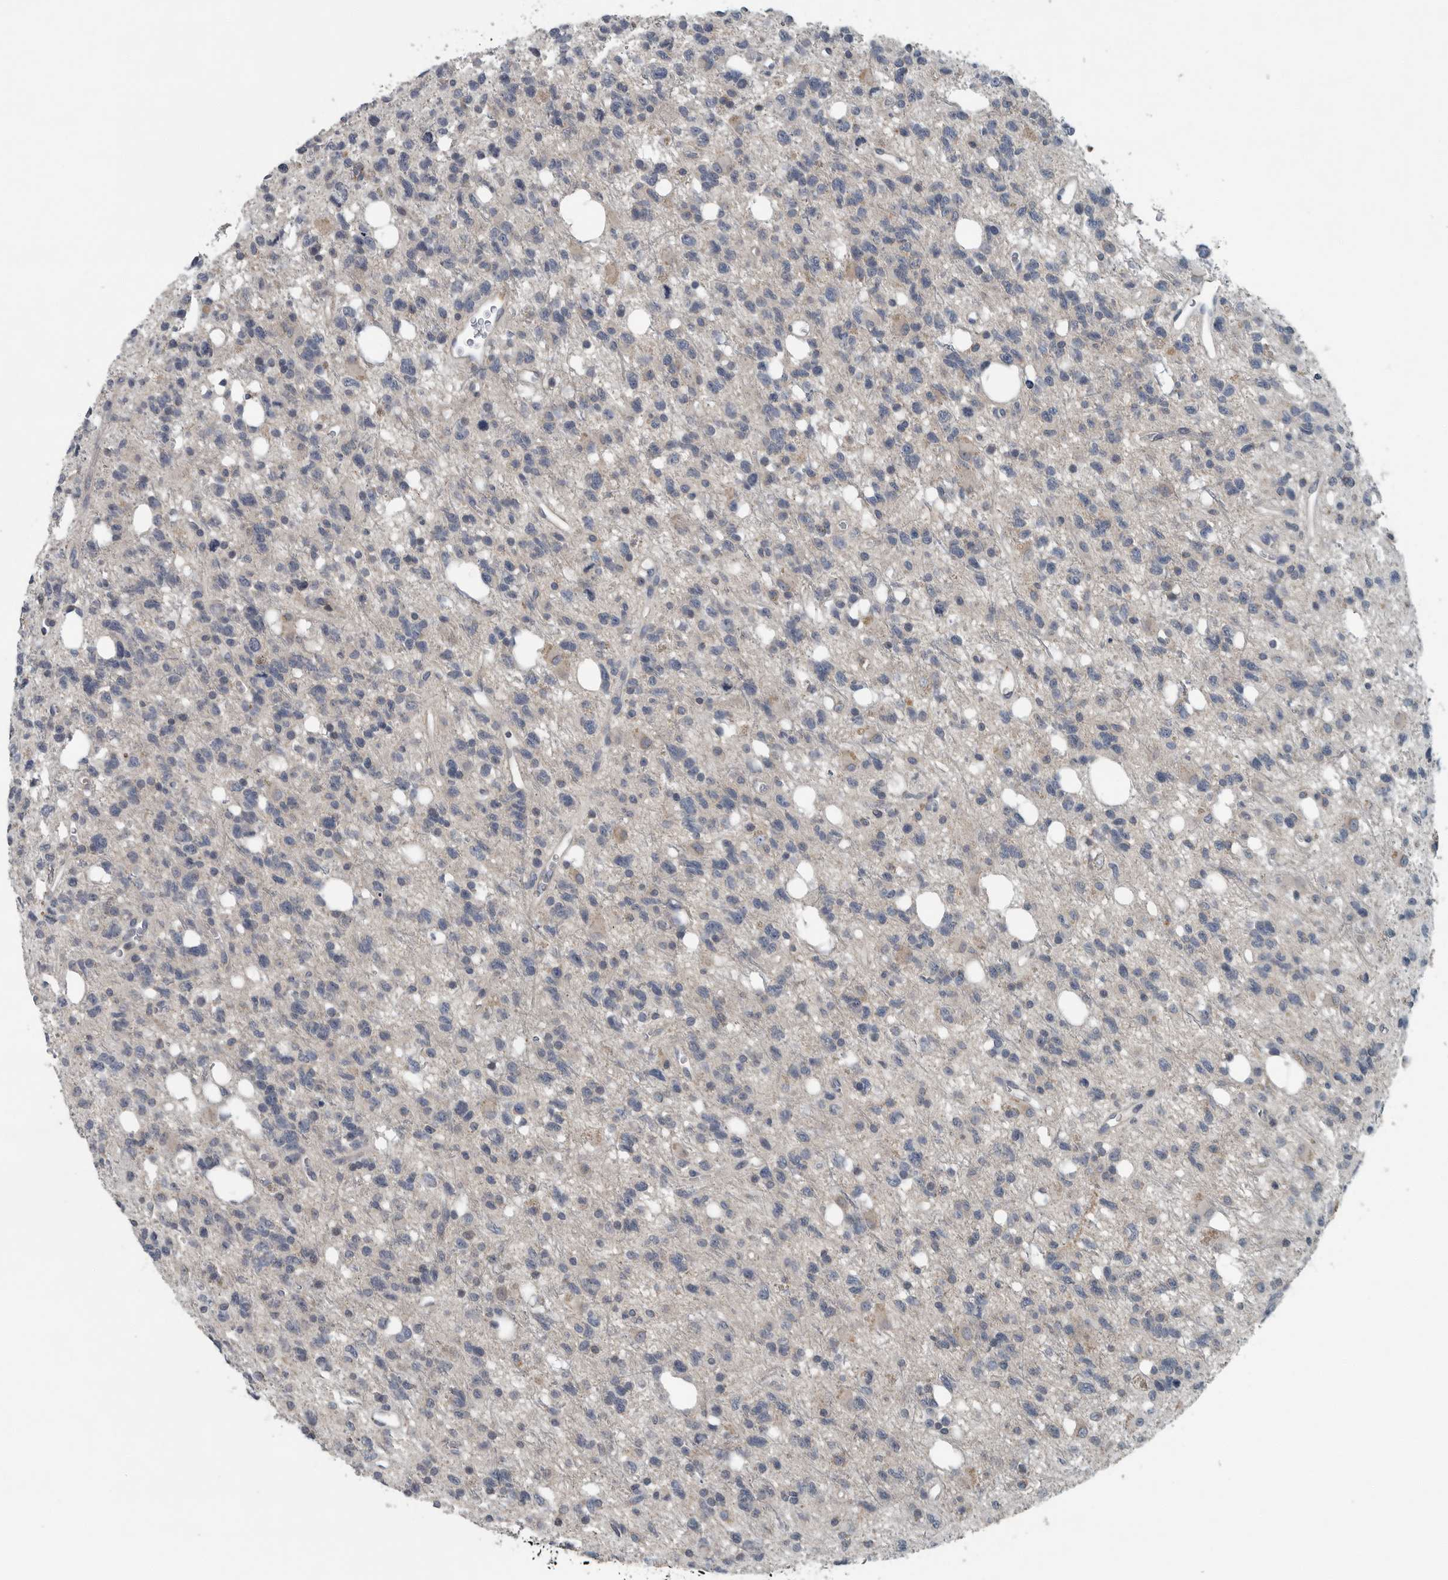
{"staining": {"intensity": "negative", "quantity": "none", "location": "none"}, "tissue": "glioma", "cell_type": "Tumor cells", "image_type": "cancer", "snomed": [{"axis": "morphology", "description": "Glioma, malignant, High grade"}, {"axis": "topography", "description": "Brain"}], "caption": "Immunohistochemistry photomicrograph of human malignant high-grade glioma stained for a protein (brown), which reveals no positivity in tumor cells.", "gene": "MPP3", "patient": {"sex": "female", "age": 62}}